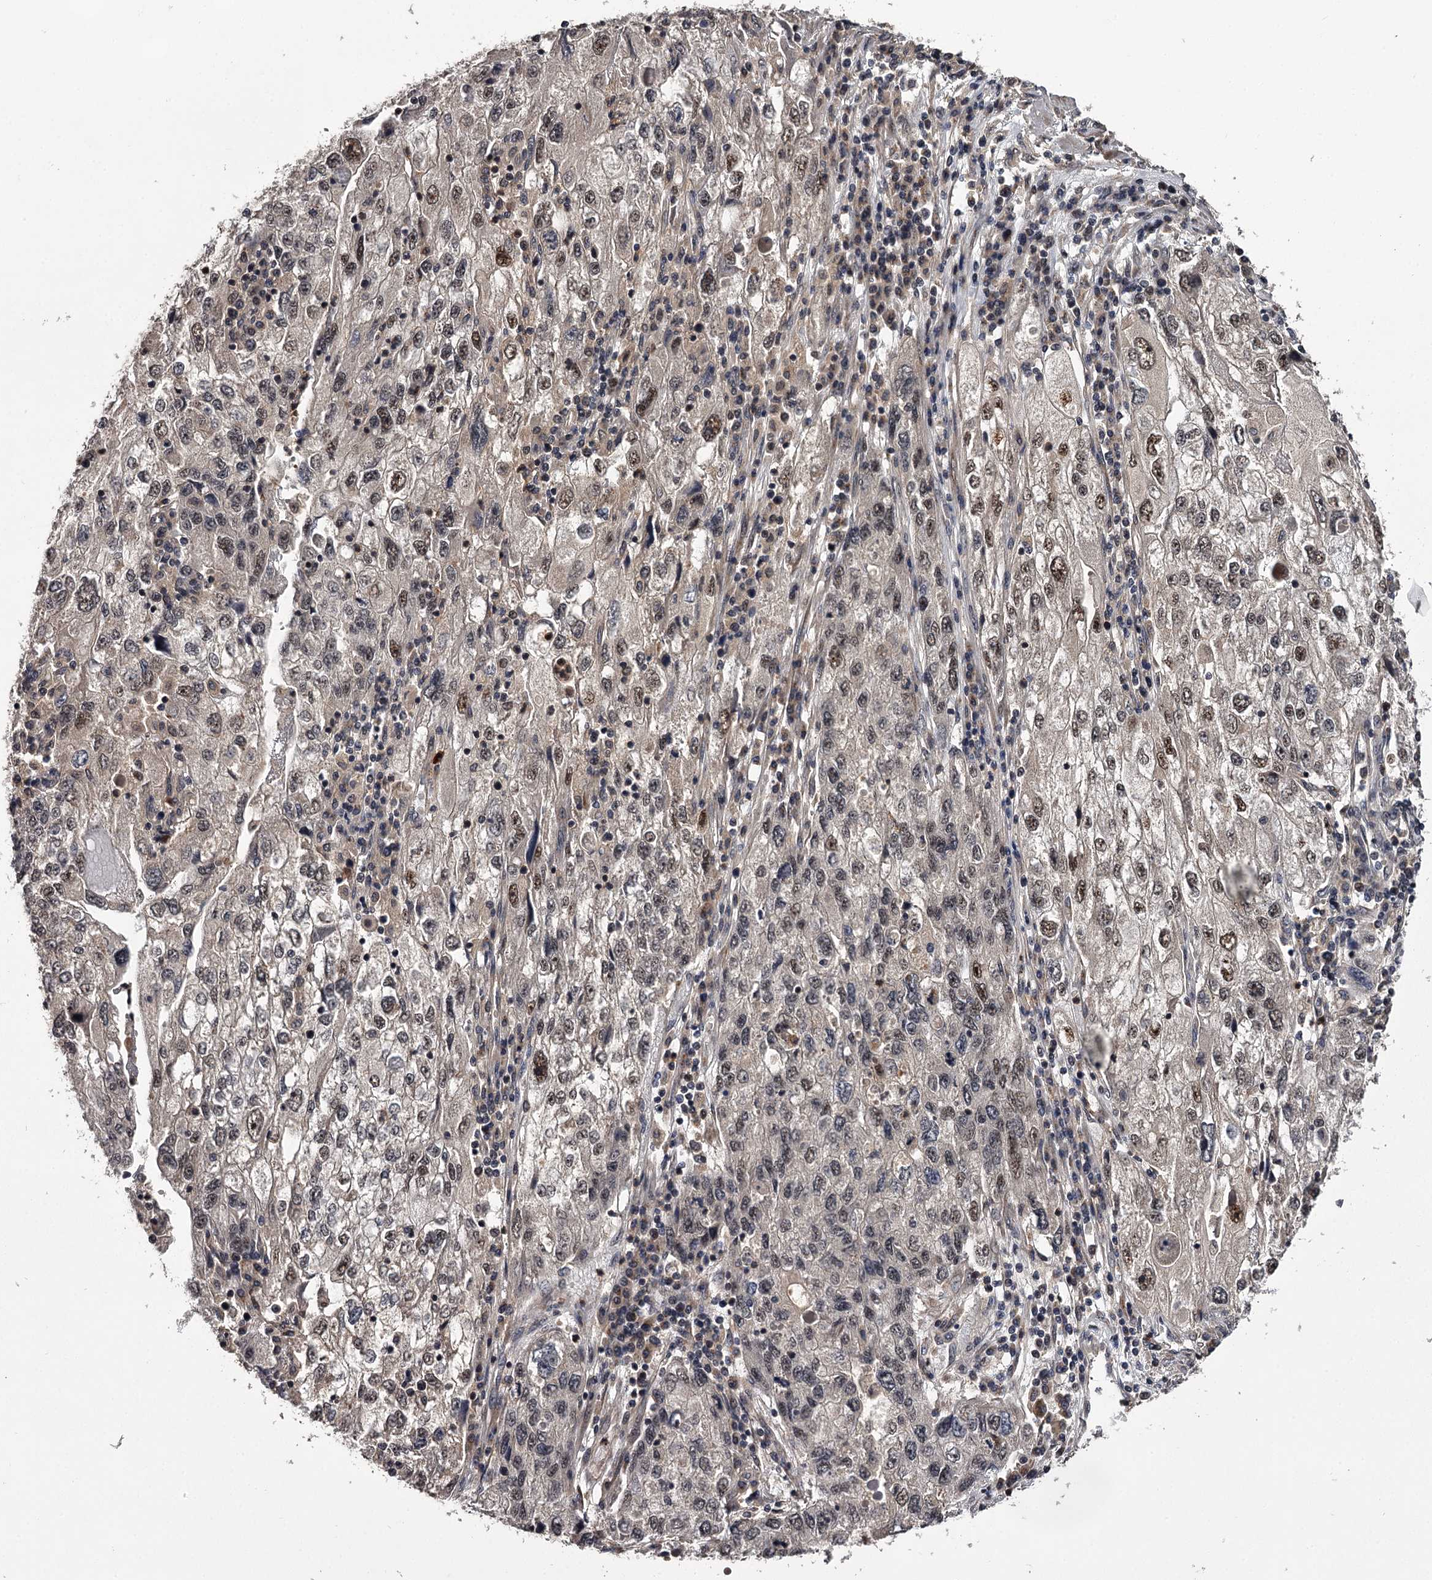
{"staining": {"intensity": "moderate", "quantity": "25%-75%", "location": "nuclear"}, "tissue": "endometrial cancer", "cell_type": "Tumor cells", "image_type": "cancer", "snomed": [{"axis": "morphology", "description": "Adenocarcinoma, NOS"}, {"axis": "topography", "description": "Endometrium"}], "caption": "Protein expression by immunohistochemistry (IHC) exhibits moderate nuclear positivity in approximately 25%-75% of tumor cells in endometrial cancer (adenocarcinoma). The staining was performed using DAB (3,3'-diaminobenzidine), with brown indicating positive protein expression. Nuclei are stained blue with hematoxylin.", "gene": "MAML3", "patient": {"sex": "female", "age": 49}}